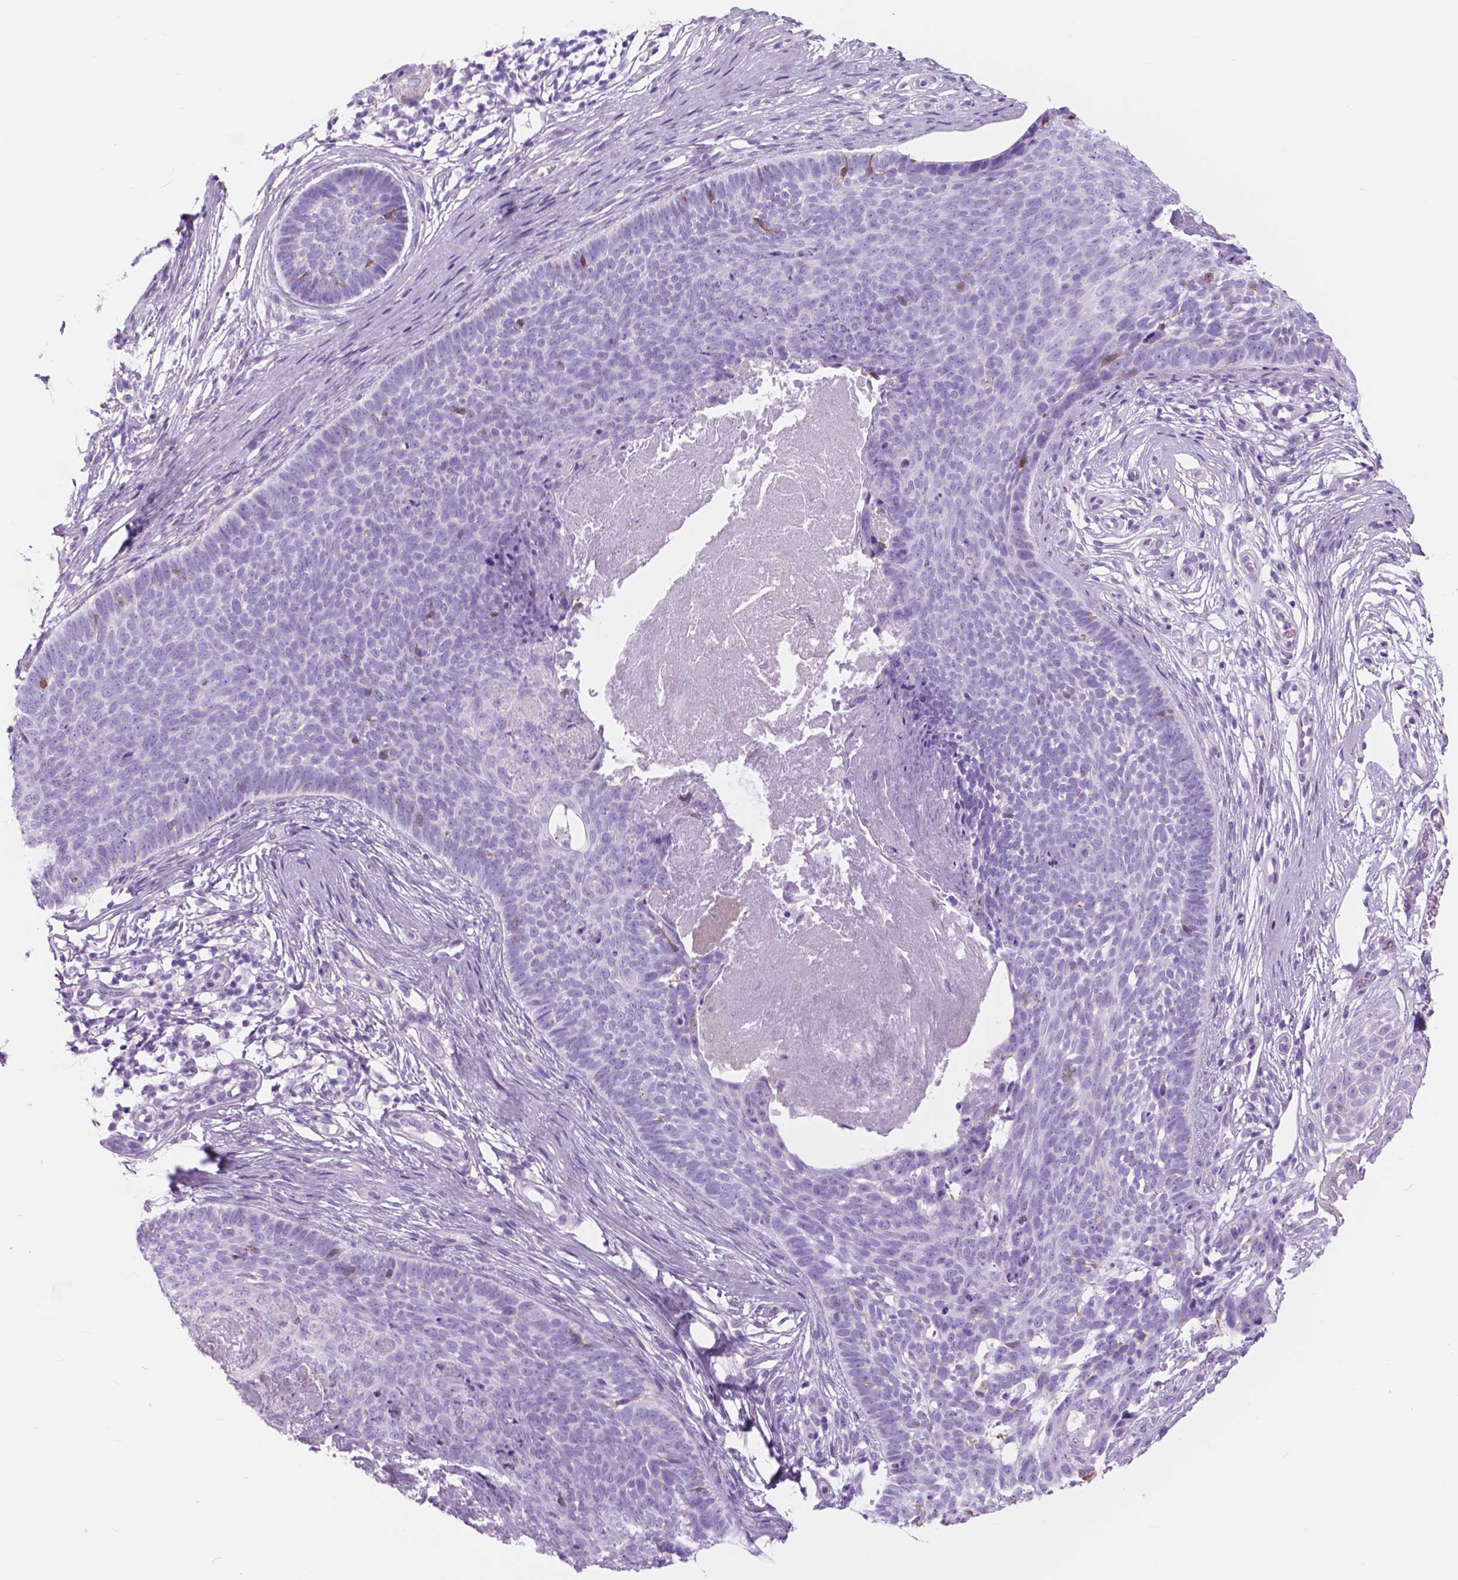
{"staining": {"intensity": "negative", "quantity": "none", "location": "none"}, "tissue": "skin cancer", "cell_type": "Tumor cells", "image_type": "cancer", "snomed": [{"axis": "morphology", "description": "Basal cell carcinoma"}, {"axis": "topography", "description": "Skin"}], "caption": "High magnification brightfield microscopy of basal cell carcinoma (skin) stained with DAB (brown) and counterstained with hematoxylin (blue): tumor cells show no significant positivity.", "gene": "FXYD2", "patient": {"sex": "male", "age": 85}}